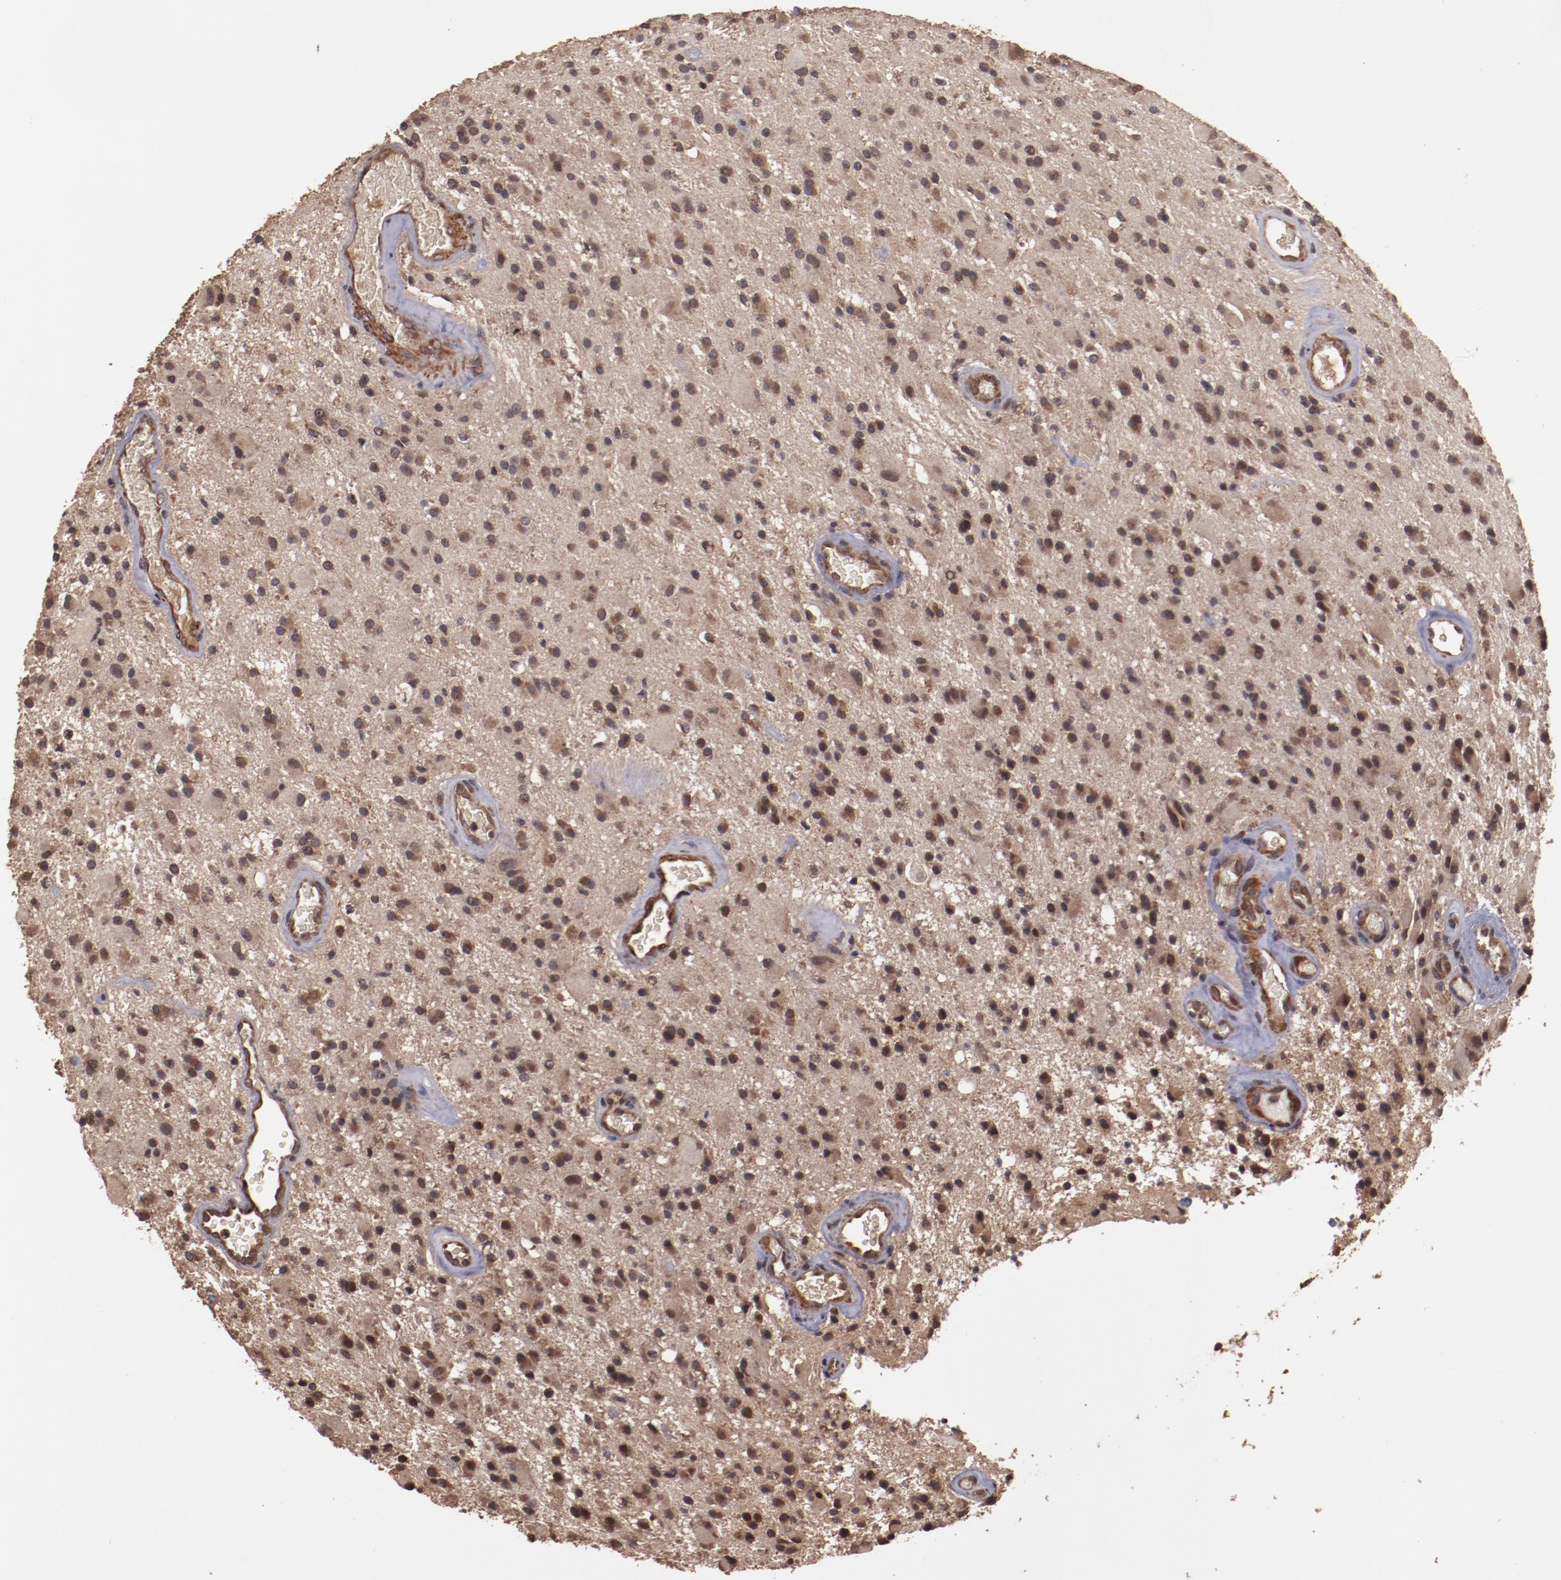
{"staining": {"intensity": "moderate", "quantity": ">75%", "location": "cytoplasmic/membranous"}, "tissue": "glioma", "cell_type": "Tumor cells", "image_type": "cancer", "snomed": [{"axis": "morphology", "description": "Glioma, malignant, Low grade"}, {"axis": "topography", "description": "Brain"}], "caption": "The immunohistochemical stain labels moderate cytoplasmic/membranous expression in tumor cells of glioma tissue.", "gene": "TXNDC16", "patient": {"sex": "male", "age": 58}}